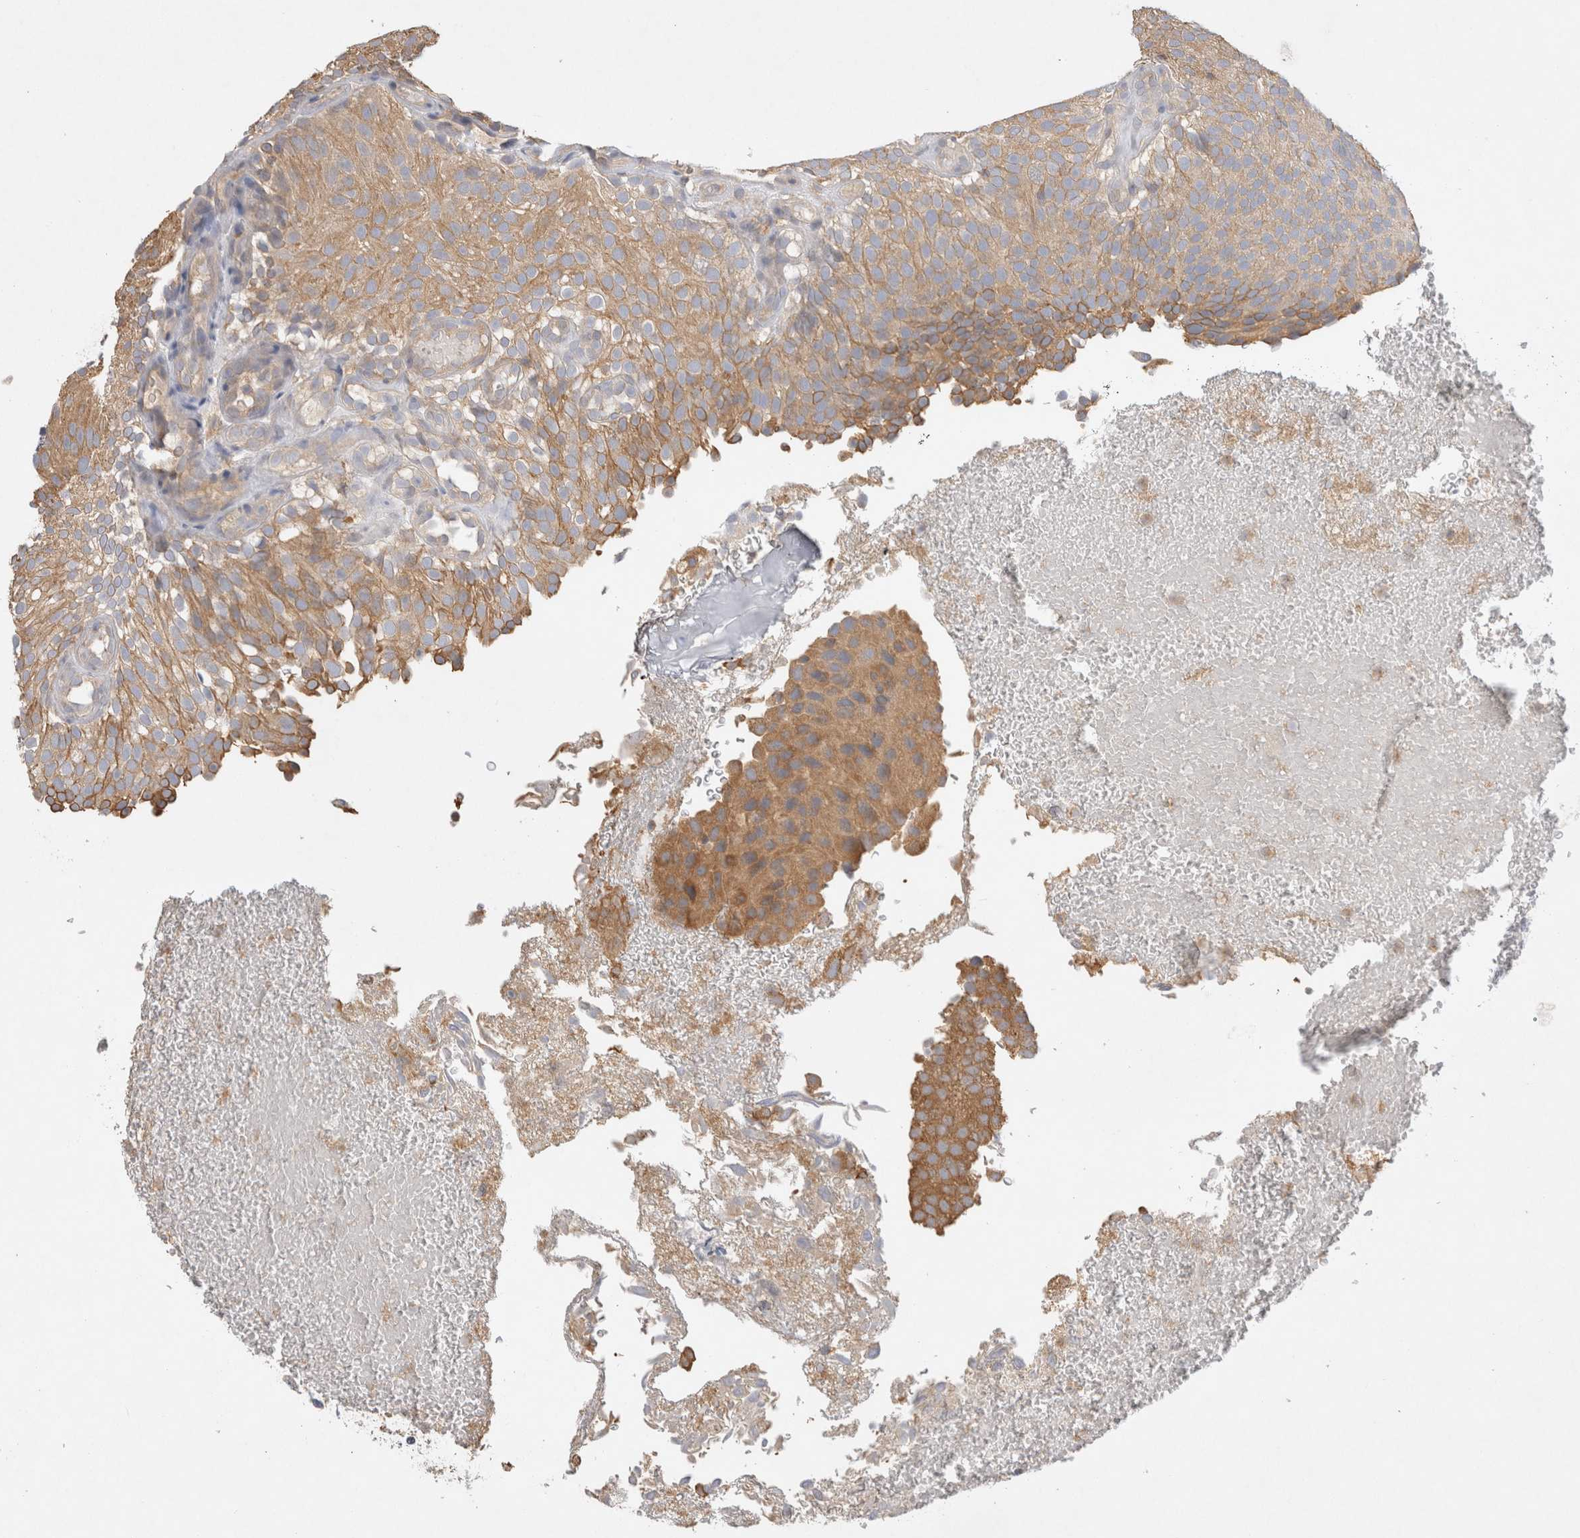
{"staining": {"intensity": "moderate", "quantity": ">75%", "location": "cytoplasmic/membranous"}, "tissue": "urothelial cancer", "cell_type": "Tumor cells", "image_type": "cancer", "snomed": [{"axis": "morphology", "description": "Urothelial carcinoma, Low grade"}, {"axis": "topography", "description": "Urinary bladder"}], "caption": "Human low-grade urothelial carcinoma stained with a protein marker demonstrates moderate staining in tumor cells.", "gene": "GAS1", "patient": {"sex": "male", "age": 78}}